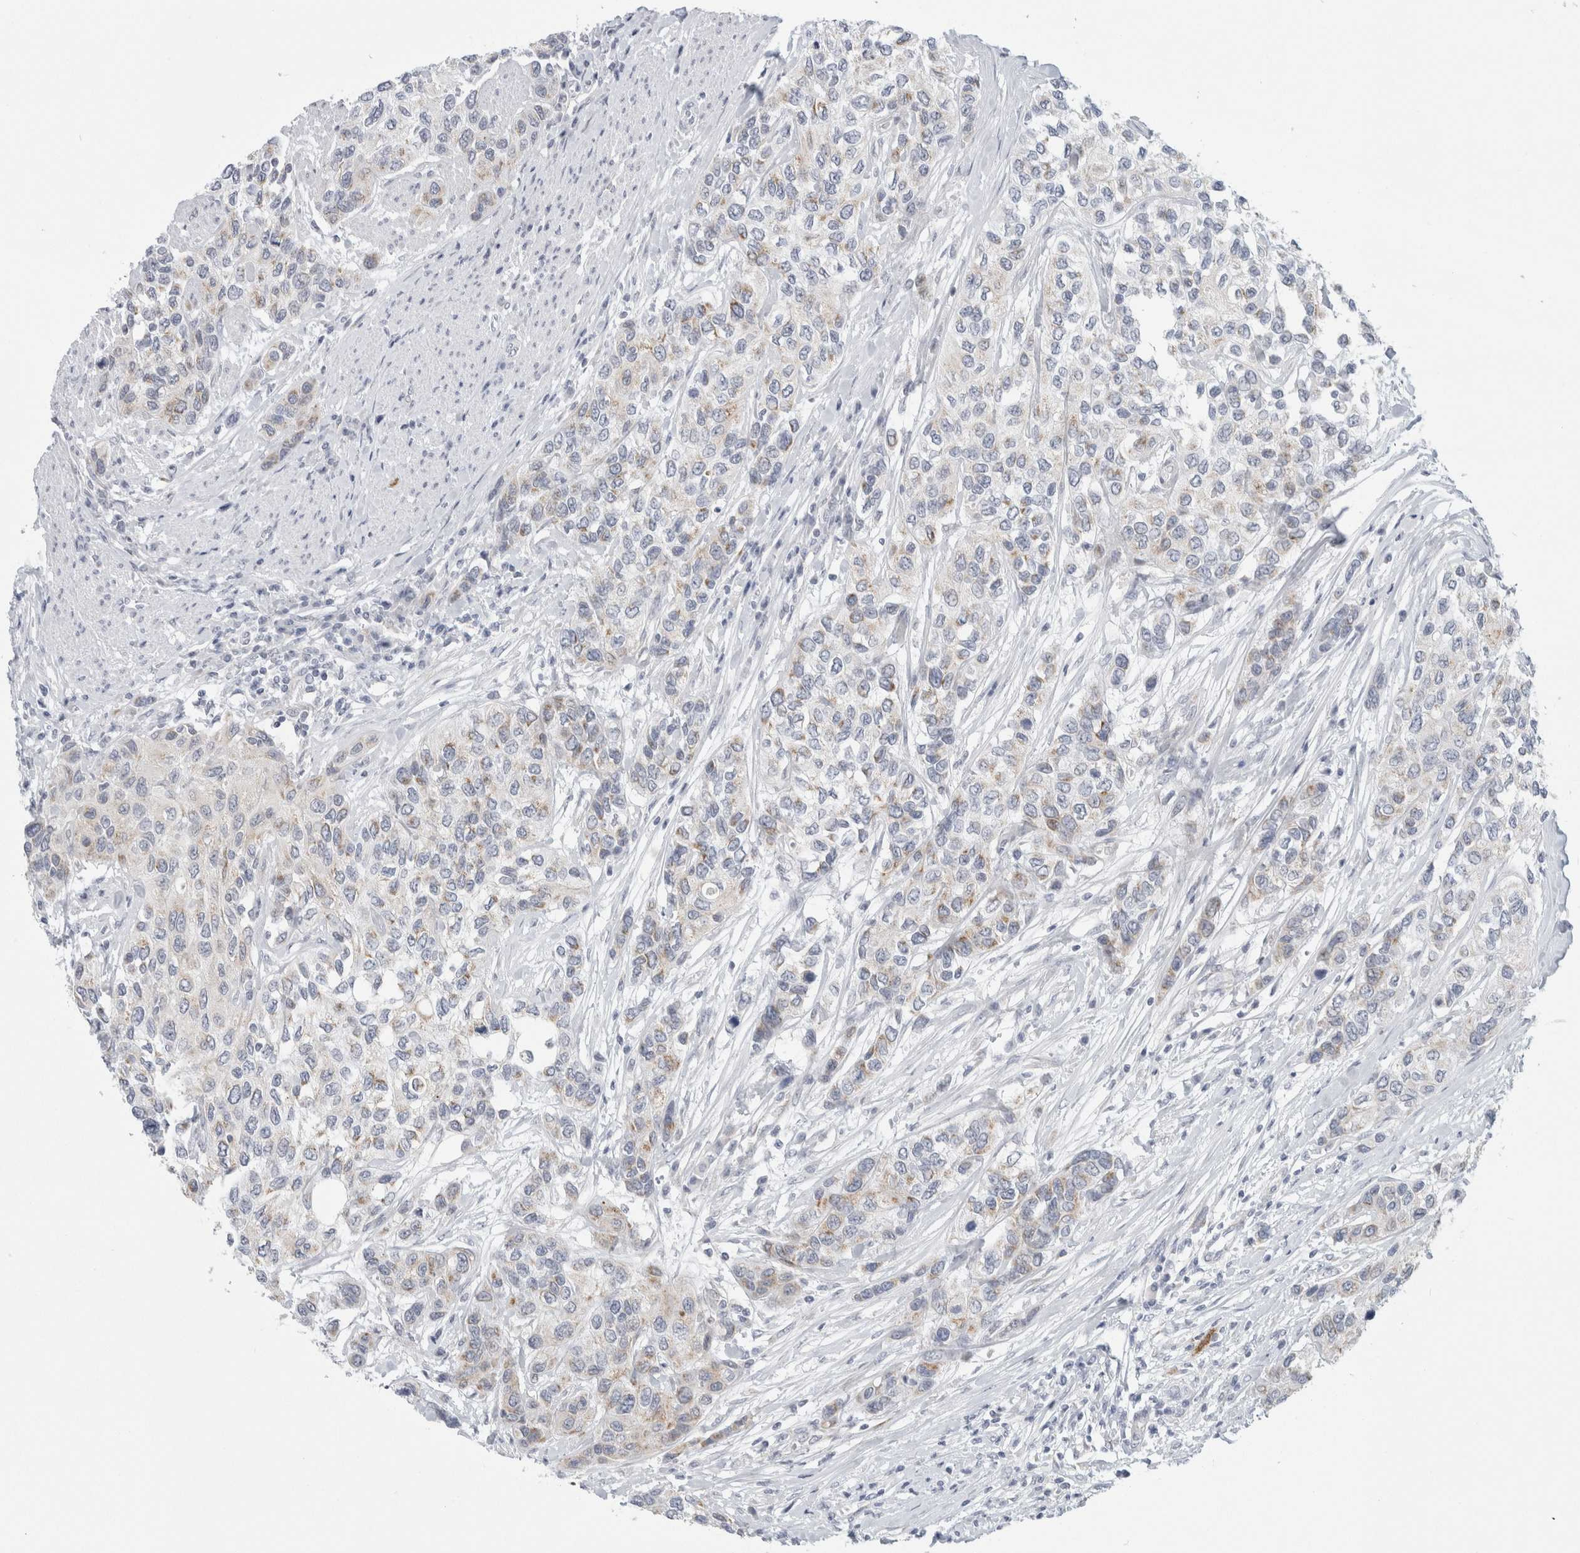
{"staining": {"intensity": "moderate", "quantity": "25%-75%", "location": "cytoplasmic/membranous"}, "tissue": "urothelial cancer", "cell_type": "Tumor cells", "image_type": "cancer", "snomed": [{"axis": "morphology", "description": "Urothelial carcinoma, High grade"}, {"axis": "topography", "description": "Urinary bladder"}], "caption": "A medium amount of moderate cytoplasmic/membranous positivity is seen in approximately 25%-75% of tumor cells in urothelial carcinoma (high-grade) tissue.", "gene": "FAHD1", "patient": {"sex": "female", "age": 56}}